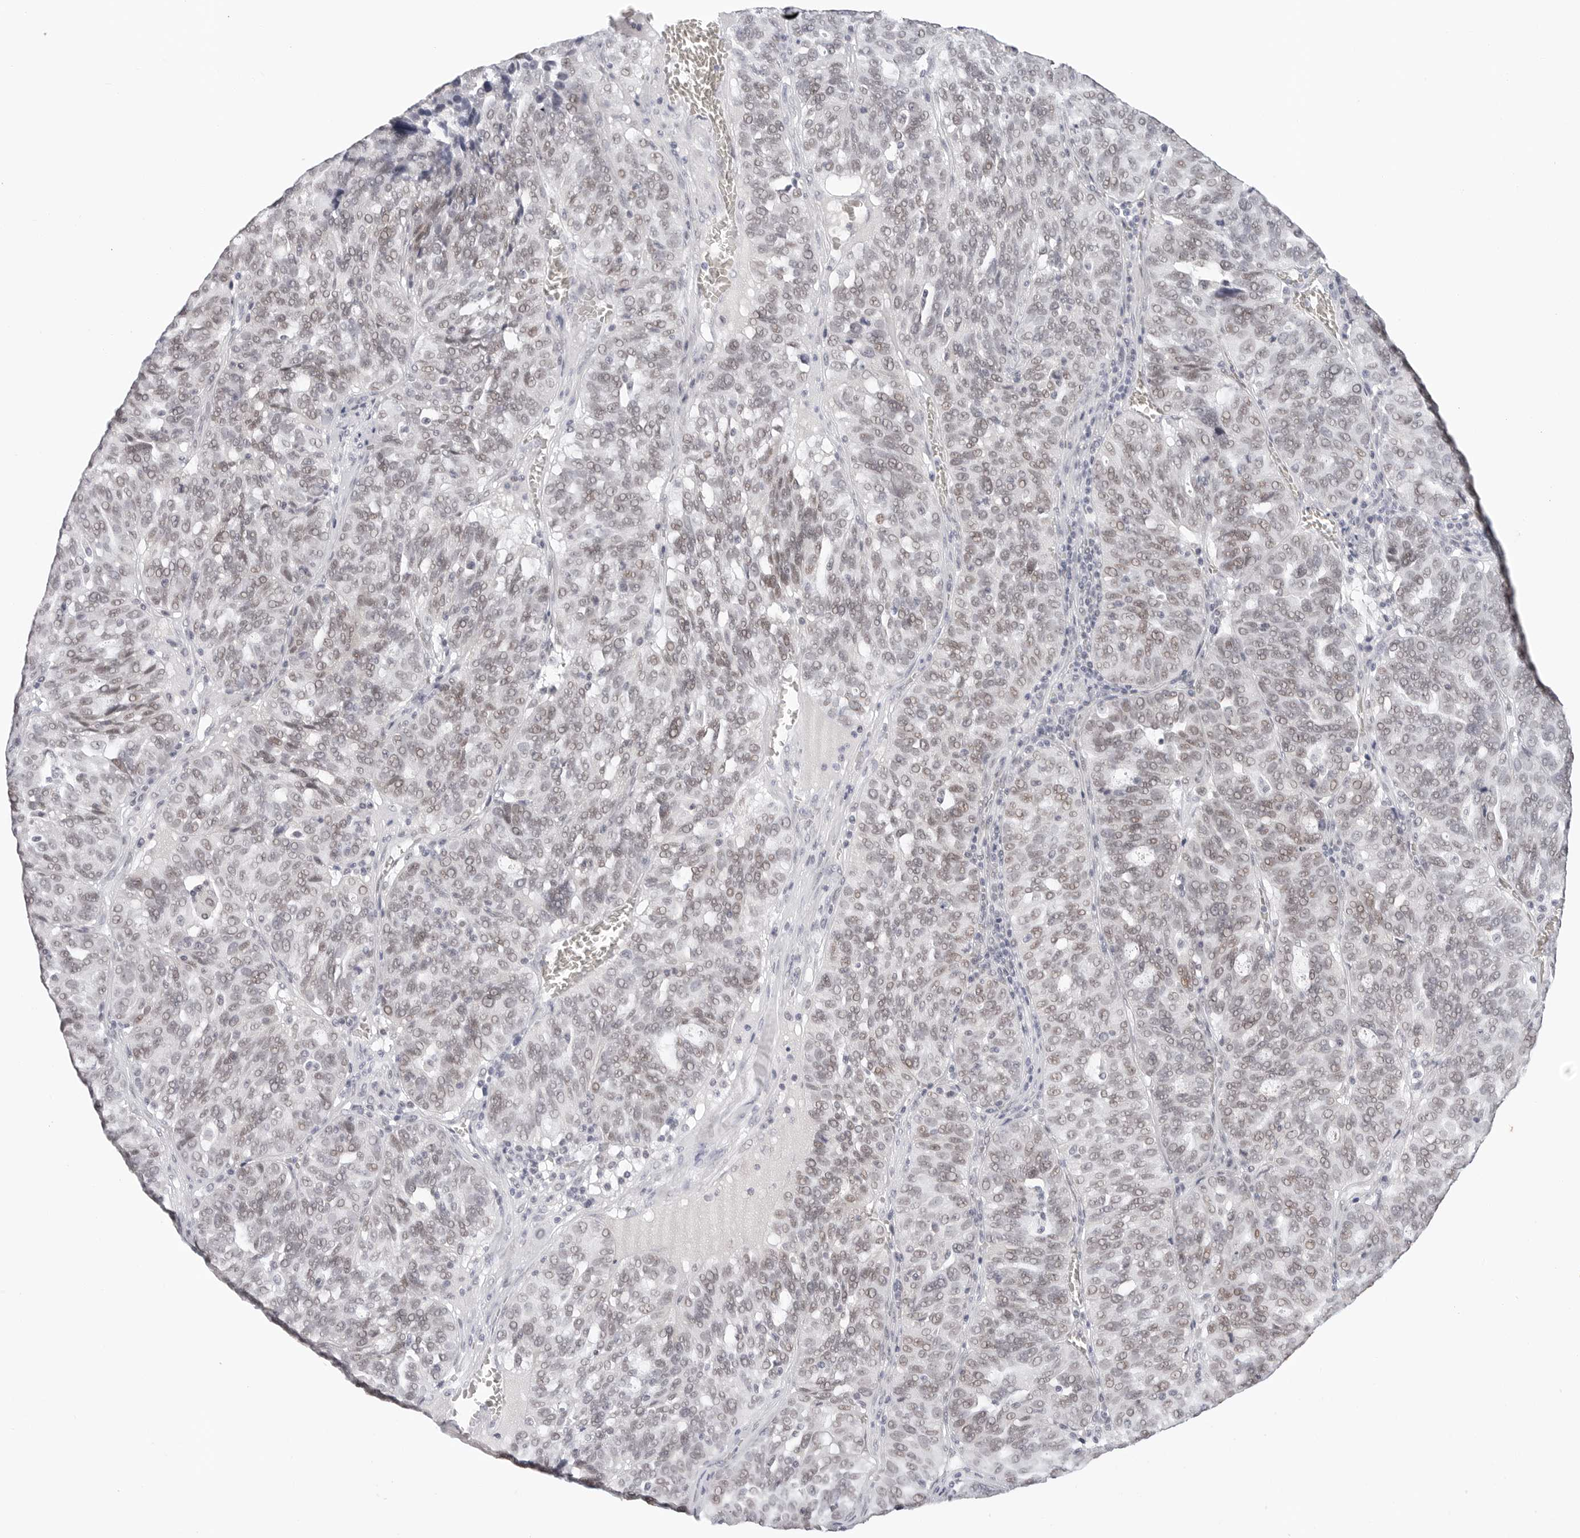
{"staining": {"intensity": "weak", "quantity": "25%-75%", "location": "nuclear"}, "tissue": "ovarian cancer", "cell_type": "Tumor cells", "image_type": "cancer", "snomed": [{"axis": "morphology", "description": "Cystadenocarcinoma, serous, NOS"}, {"axis": "topography", "description": "Ovary"}], "caption": "Immunohistochemical staining of human ovarian cancer displays weak nuclear protein staining in about 25%-75% of tumor cells.", "gene": "TSEN2", "patient": {"sex": "female", "age": 59}}